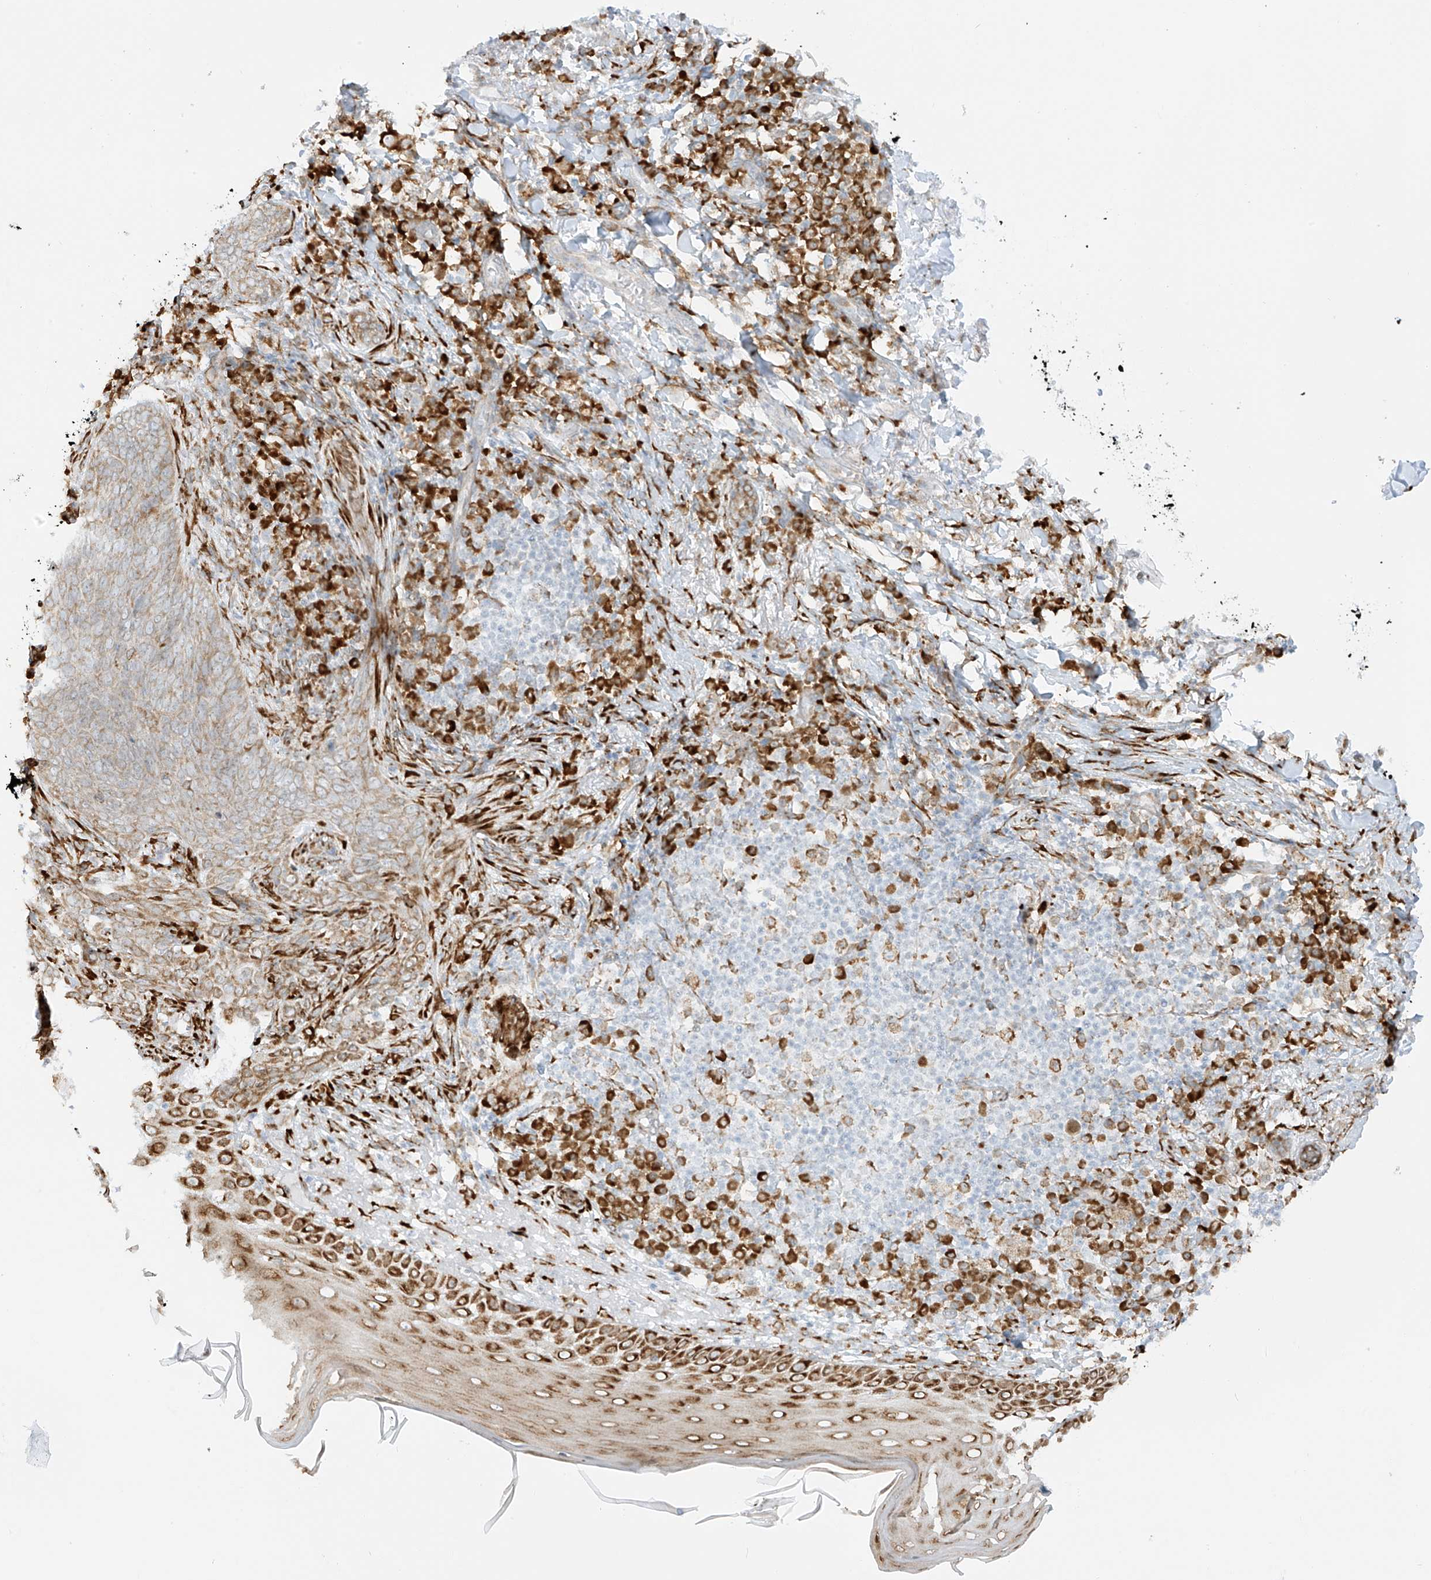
{"staining": {"intensity": "moderate", "quantity": ">75%", "location": "cytoplasmic/membranous"}, "tissue": "skin cancer", "cell_type": "Tumor cells", "image_type": "cancer", "snomed": [{"axis": "morphology", "description": "Basal cell carcinoma"}, {"axis": "topography", "description": "Skin"}], "caption": "Basal cell carcinoma (skin) stained for a protein (brown) demonstrates moderate cytoplasmic/membranous positive positivity in approximately >75% of tumor cells.", "gene": "LRRC59", "patient": {"sex": "male", "age": 85}}